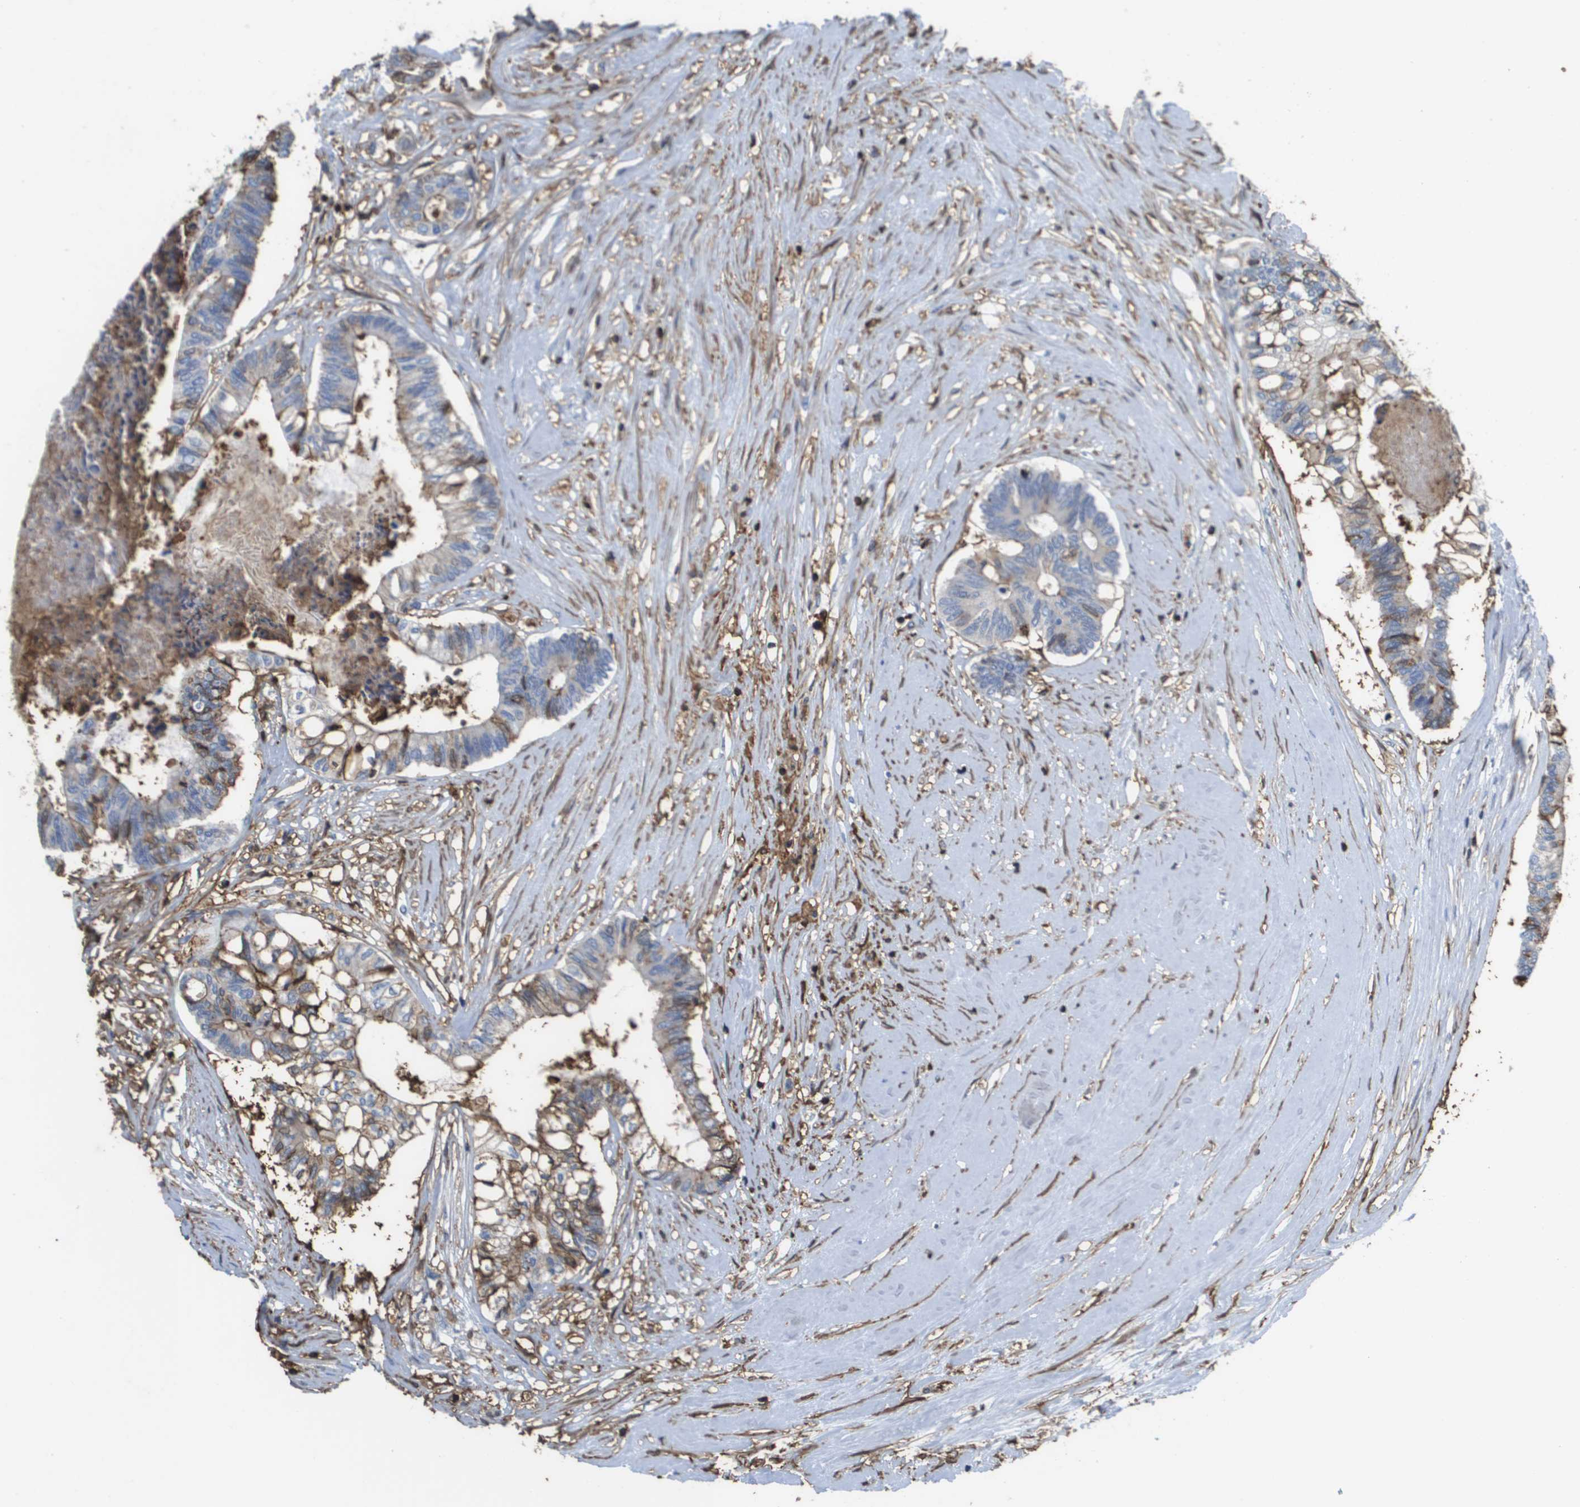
{"staining": {"intensity": "weak", "quantity": "<25%", "location": "cytoplasmic/membranous"}, "tissue": "colorectal cancer", "cell_type": "Tumor cells", "image_type": "cancer", "snomed": [{"axis": "morphology", "description": "Adenocarcinoma, NOS"}, {"axis": "topography", "description": "Rectum"}], "caption": "DAB (3,3'-diaminobenzidine) immunohistochemical staining of human adenocarcinoma (colorectal) demonstrates no significant expression in tumor cells.", "gene": "PASK", "patient": {"sex": "male", "age": 63}}